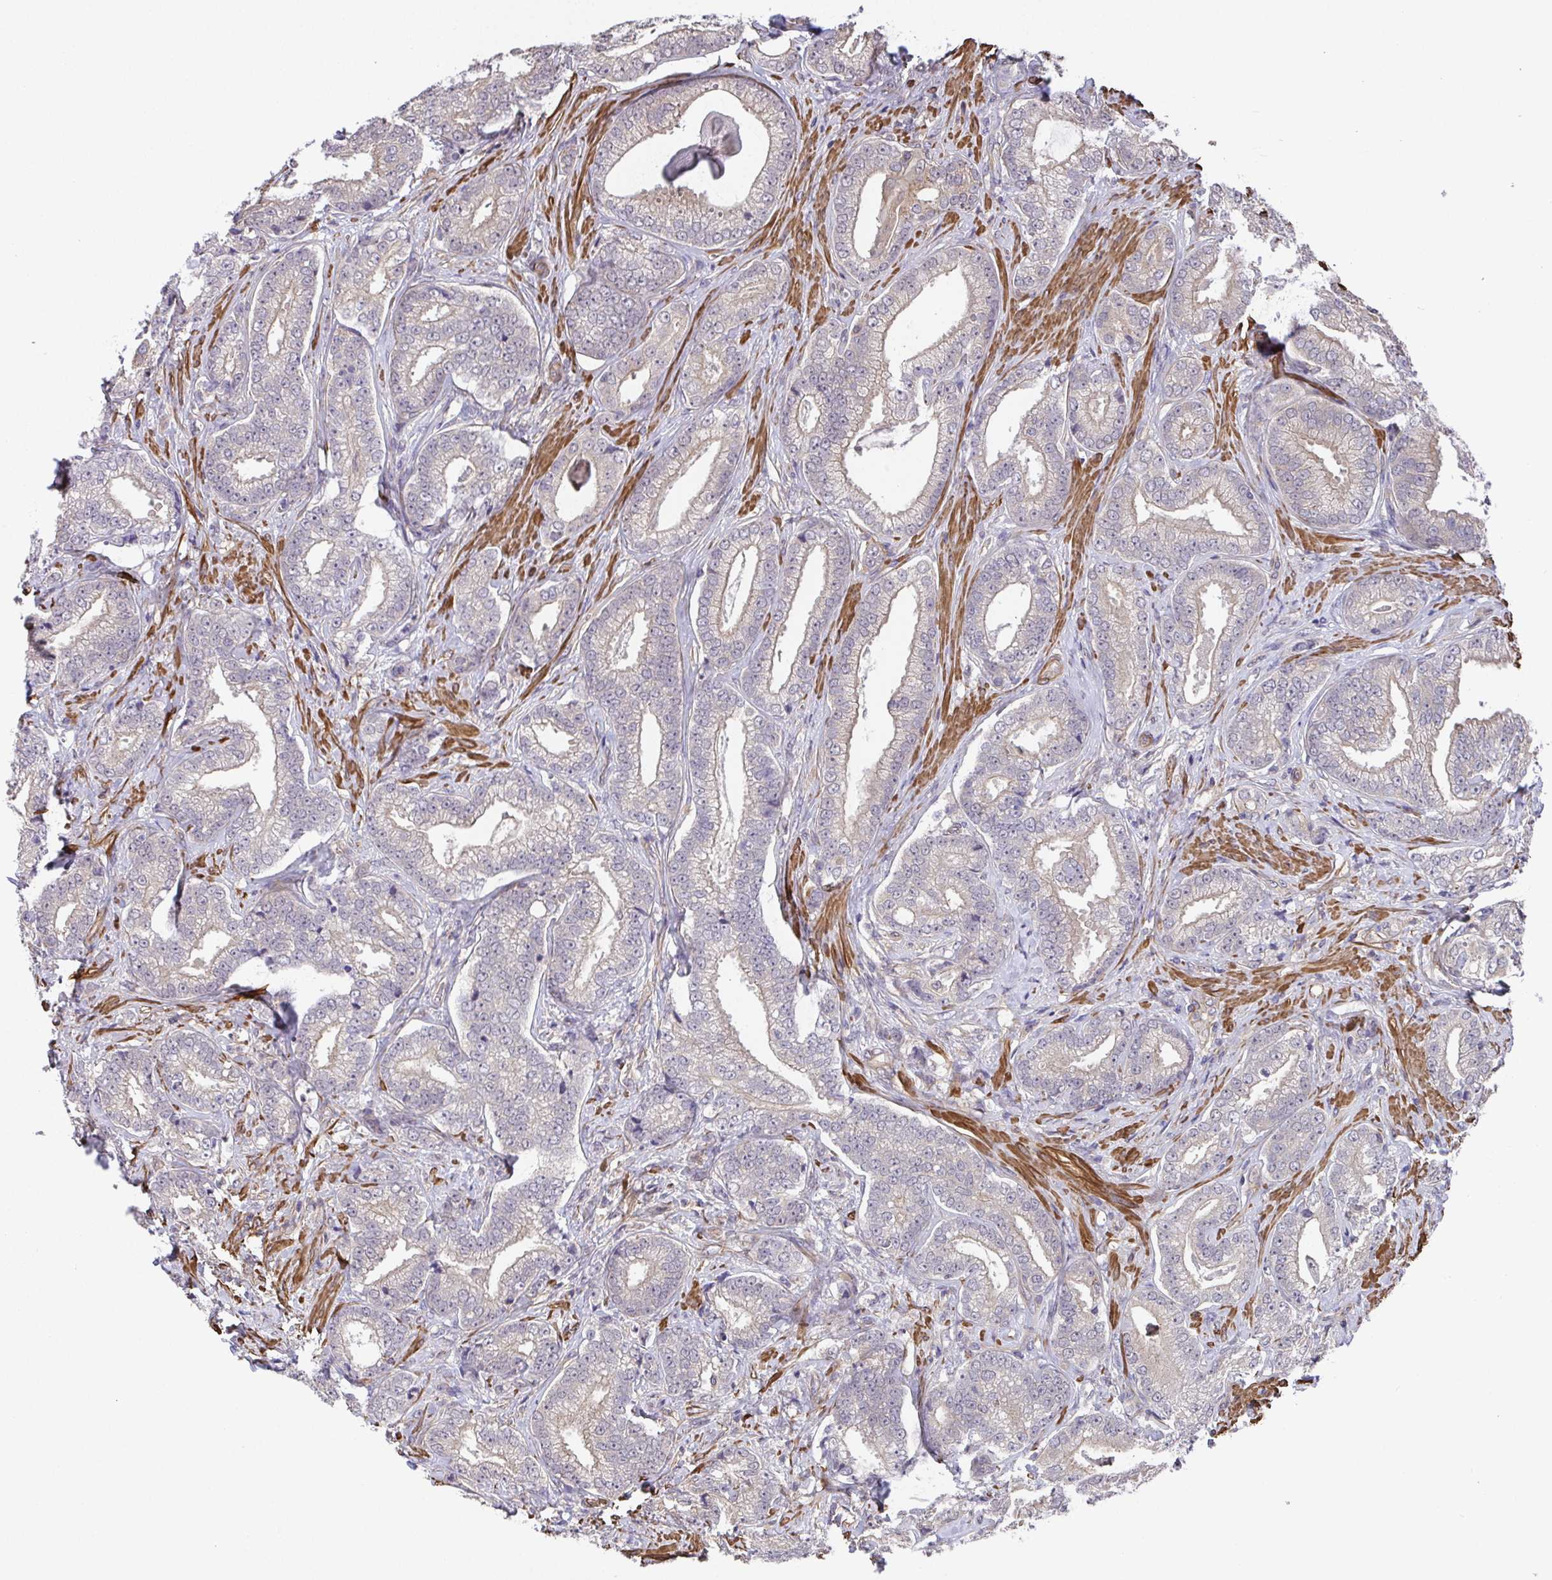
{"staining": {"intensity": "weak", "quantity": "25%-75%", "location": "cytoplasmic/membranous"}, "tissue": "prostate cancer", "cell_type": "Tumor cells", "image_type": "cancer", "snomed": [{"axis": "morphology", "description": "Adenocarcinoma, Low grade"}, {"axis": "topography", "description": "Prostate"}], "caption": "Protein expression by immunohistochemistry demonstrates weak cytoplasmic/membranous staining in approximately 25%-75% of tumor cells in prostate cancer (low-grade adenocarcinoma).", "gene": "ZNF696", "patient": {"sex": "male", "age": 63}}